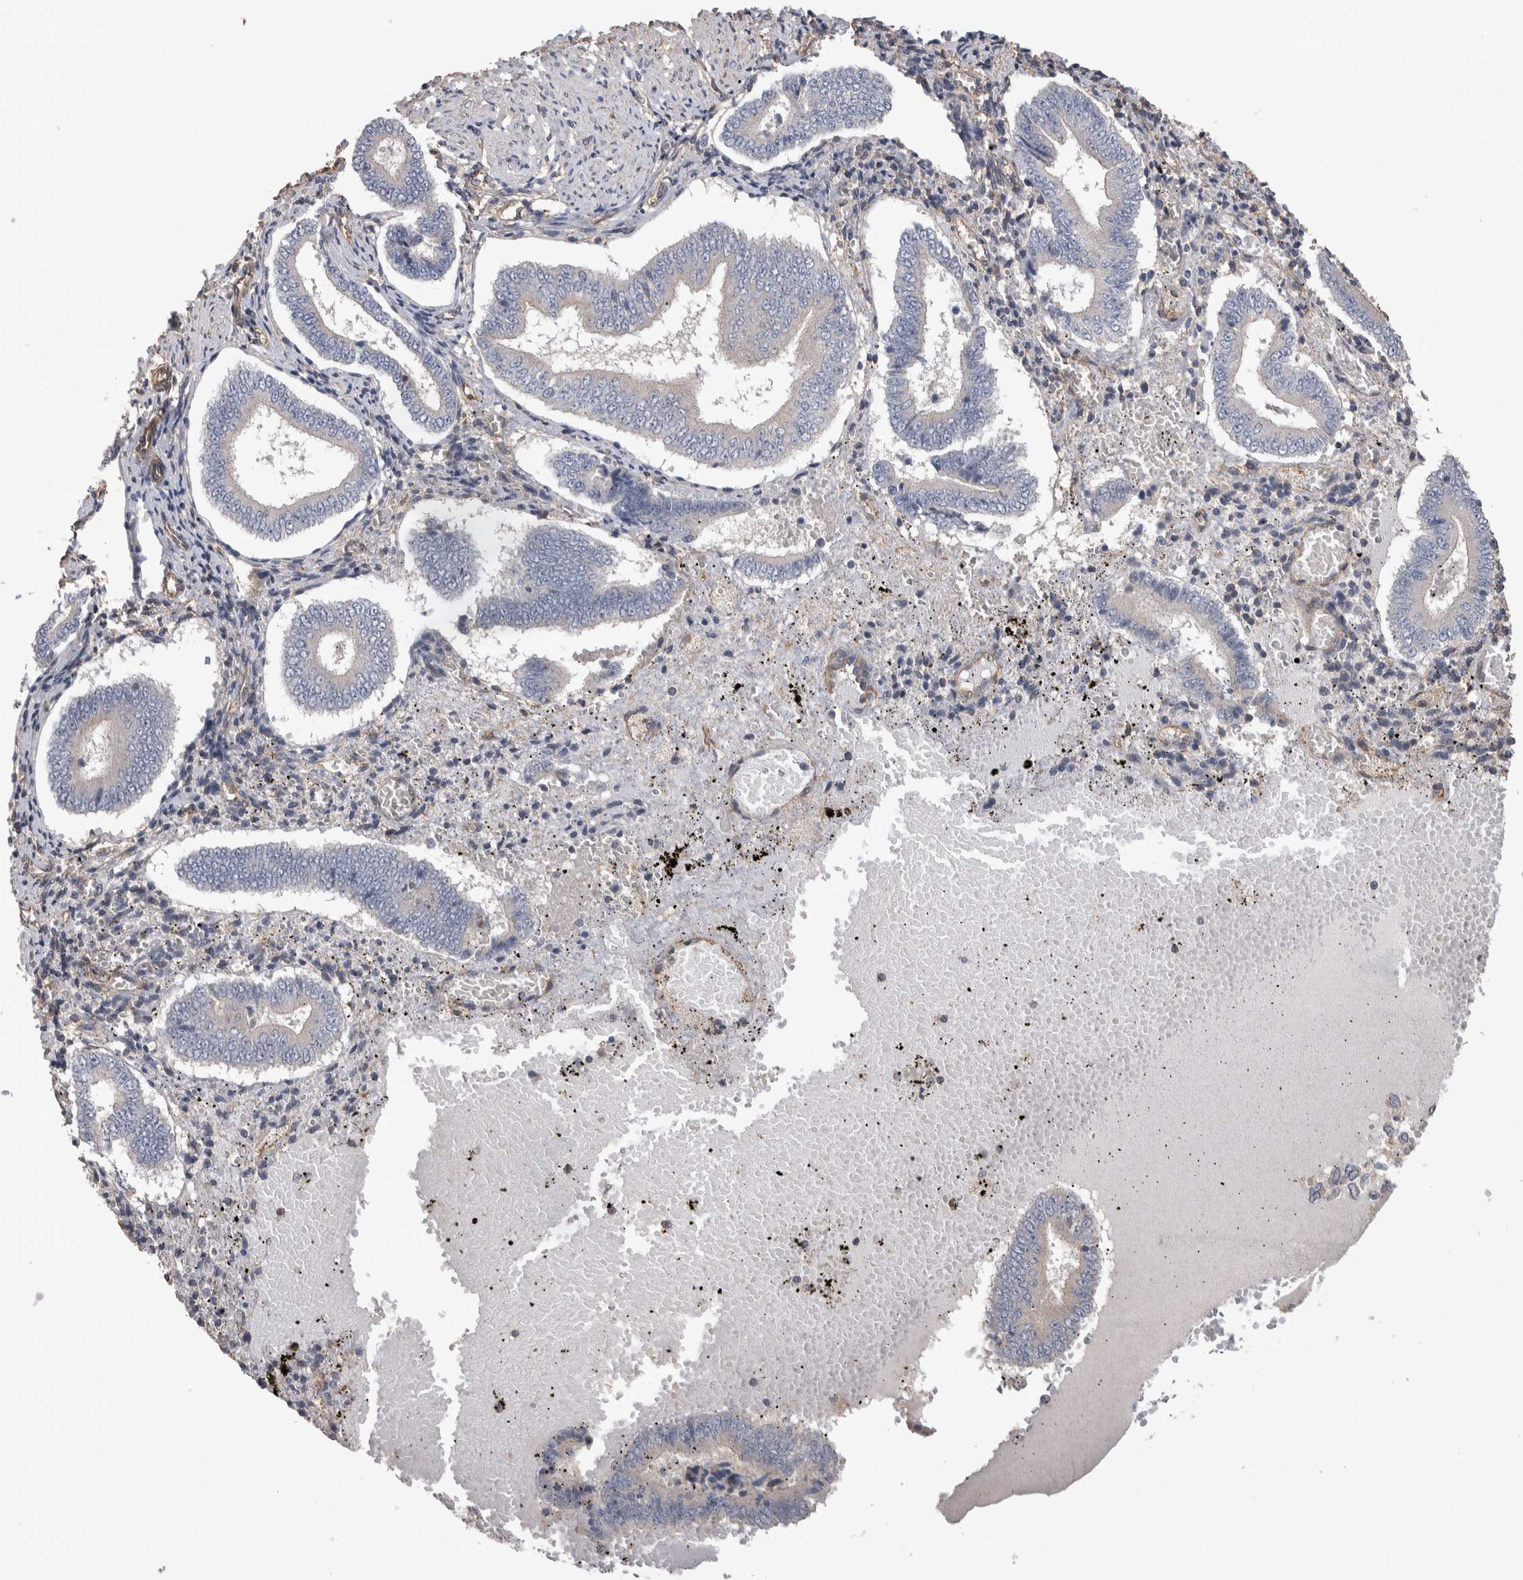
{"staining": {"intensity": "negative", "quantity": "none", "location": "none"}, "tissue": "endometrium", "cell_type": "Cells in endometrial stroma", "image_type": "normal", "snomed": [{"axis": "morphology", "description": "Normal tissue, NOS"}, {"axis": "topography", "description": "Endometrium"}], "caption": "This is a photomicrograph of IHC staining of normal endometrium, which shows no expression in cells in endometrial stroma.", "gene": "GCNA", "patient": {"sex": "female", "age": 42}}